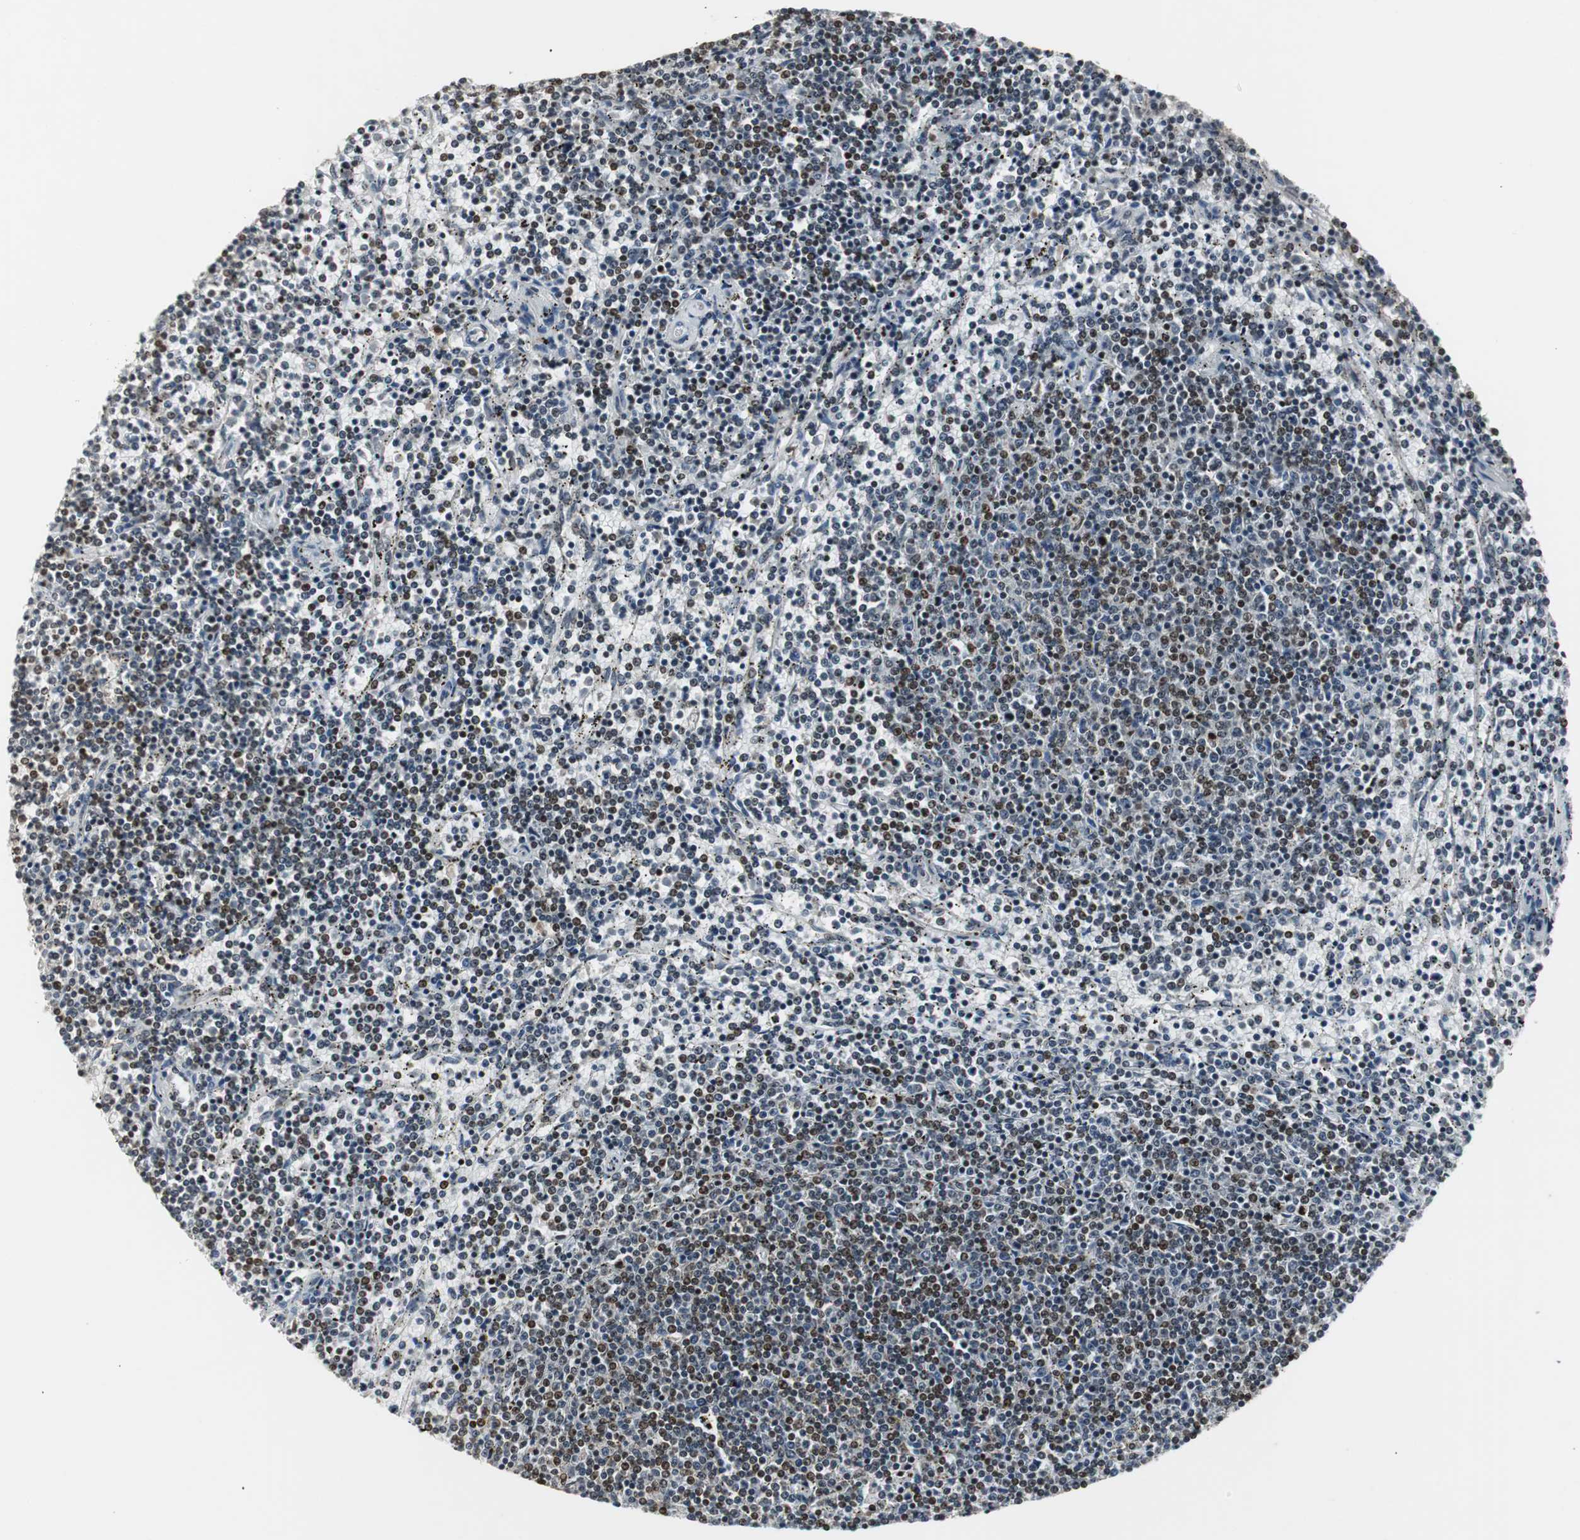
{"staining": {"intensity": "strong", "quantity": "25%-75%", "location": "nuclear"}, "tissue": "lymphoma", "cell_type": "Tumor cells", "image_type": "cancer", "snomed": [{"axis": "morphology", "description": "Malignant lymphoma, non-Hodgkin's type, Low grade"}, {"axis": "topography", "description": "Spleen"}], "caption": "Low-grade malignant lymphoma, non-Hodgkin's type stained with a brown dye exhibits strong nuclear positive positivity in approximately 25%-75% of tumor cells.", "gene": "MPG", "patient": {"sex": "female", "age": 50}}